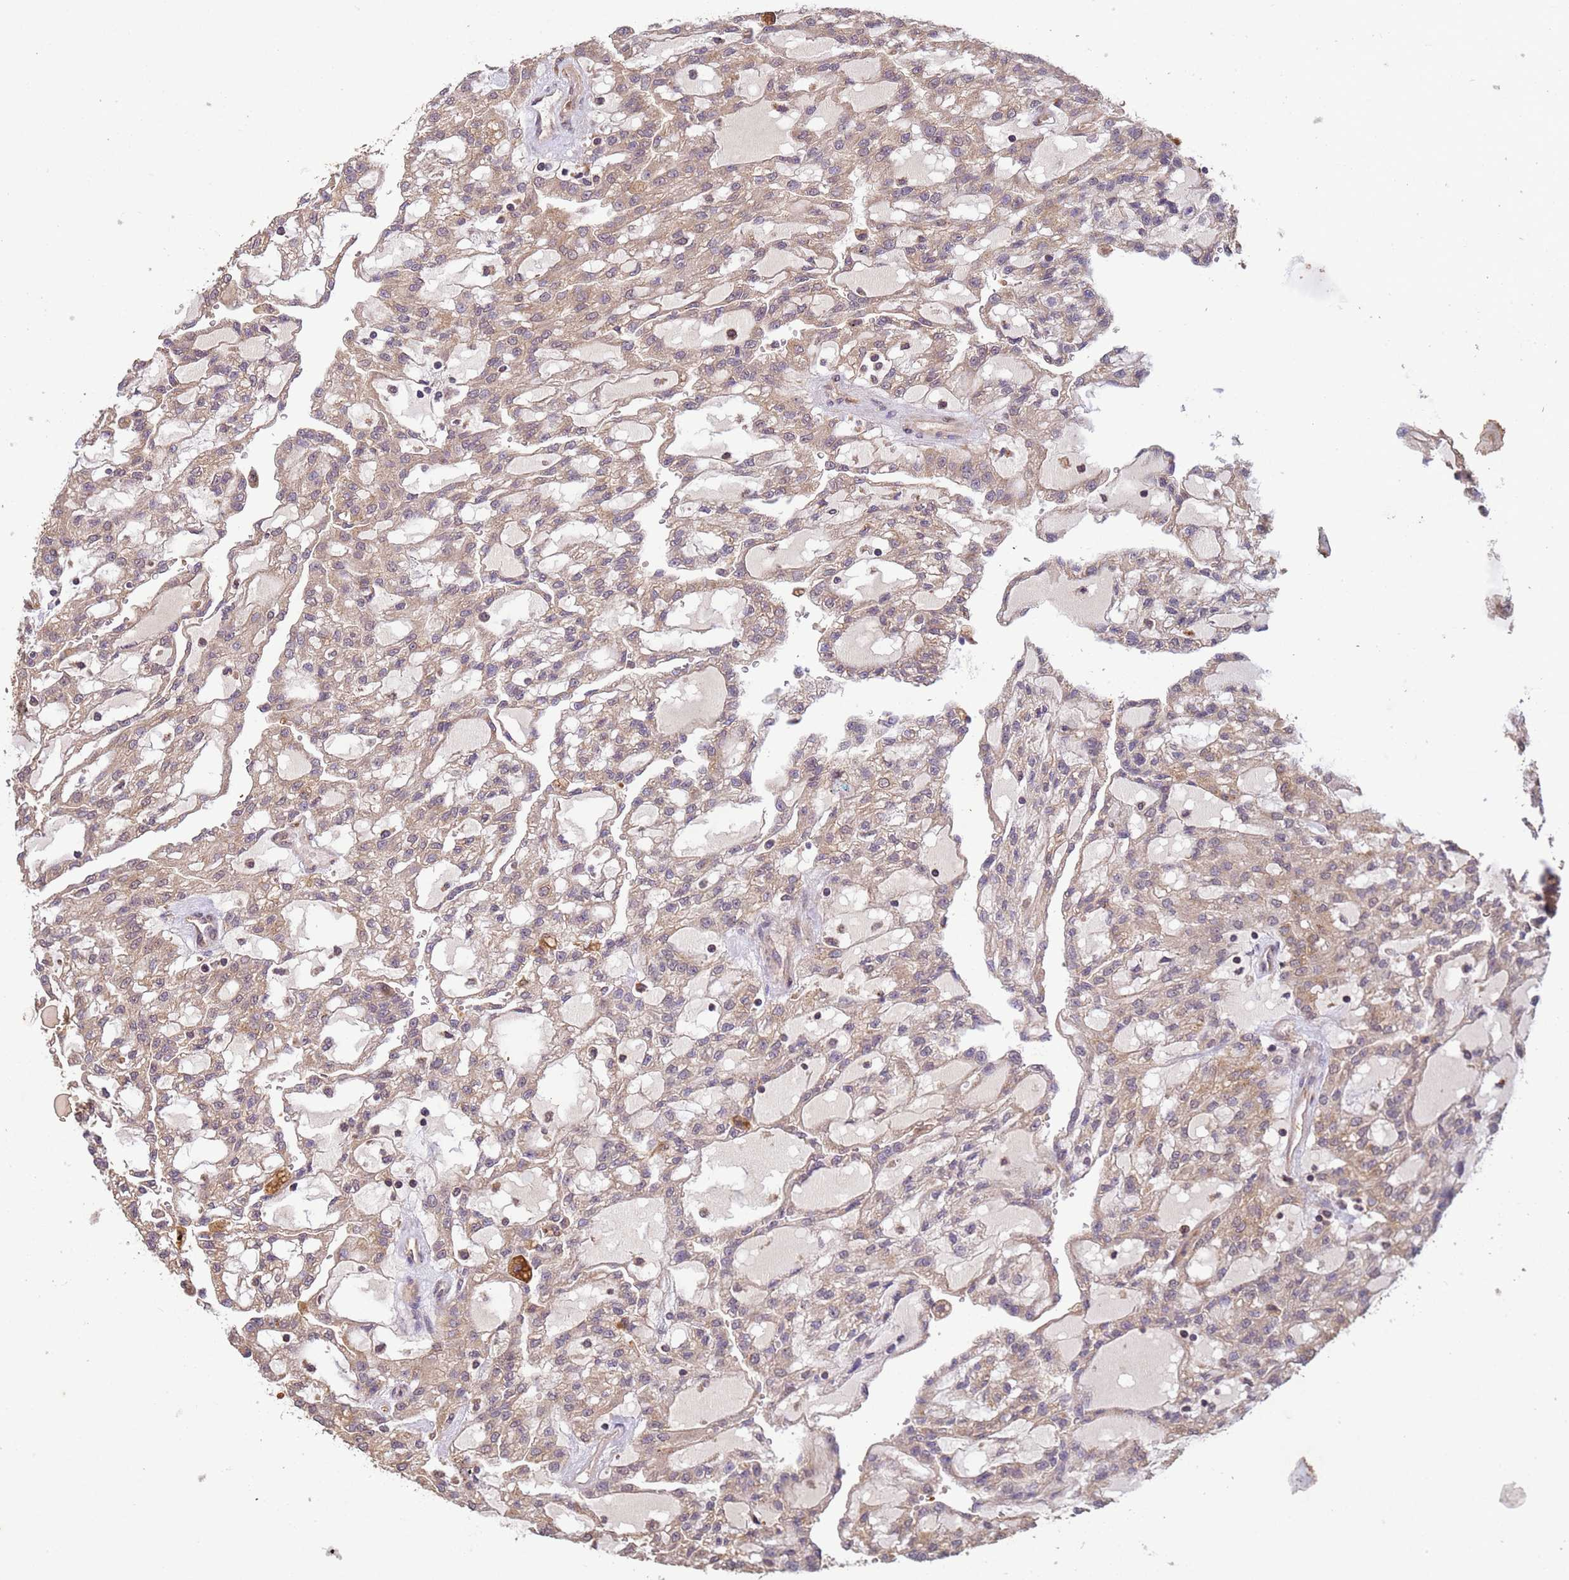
{"staining": {"intensity": "moderate", "quantity": ">75%", "location": "cytoplasmic/membranous"}, "tissue": "renal cancer", "cell_type": "Tumor cells", "image_type": "cancer", "snomed": [{"axis": "morphology", "description": "Adenocarcinoma, NOS"}, {"axis": "topography", "description": "Kidney"}], "caption": "Adenocarcinoma (renal) tissue shows moderate cytoplasmic/membranous staining in approximately >75% of tumor cells, visualized by immunohistochemistry.", "gene": "FASTKD1", "patient": {"sex": "male", "age": 63}}